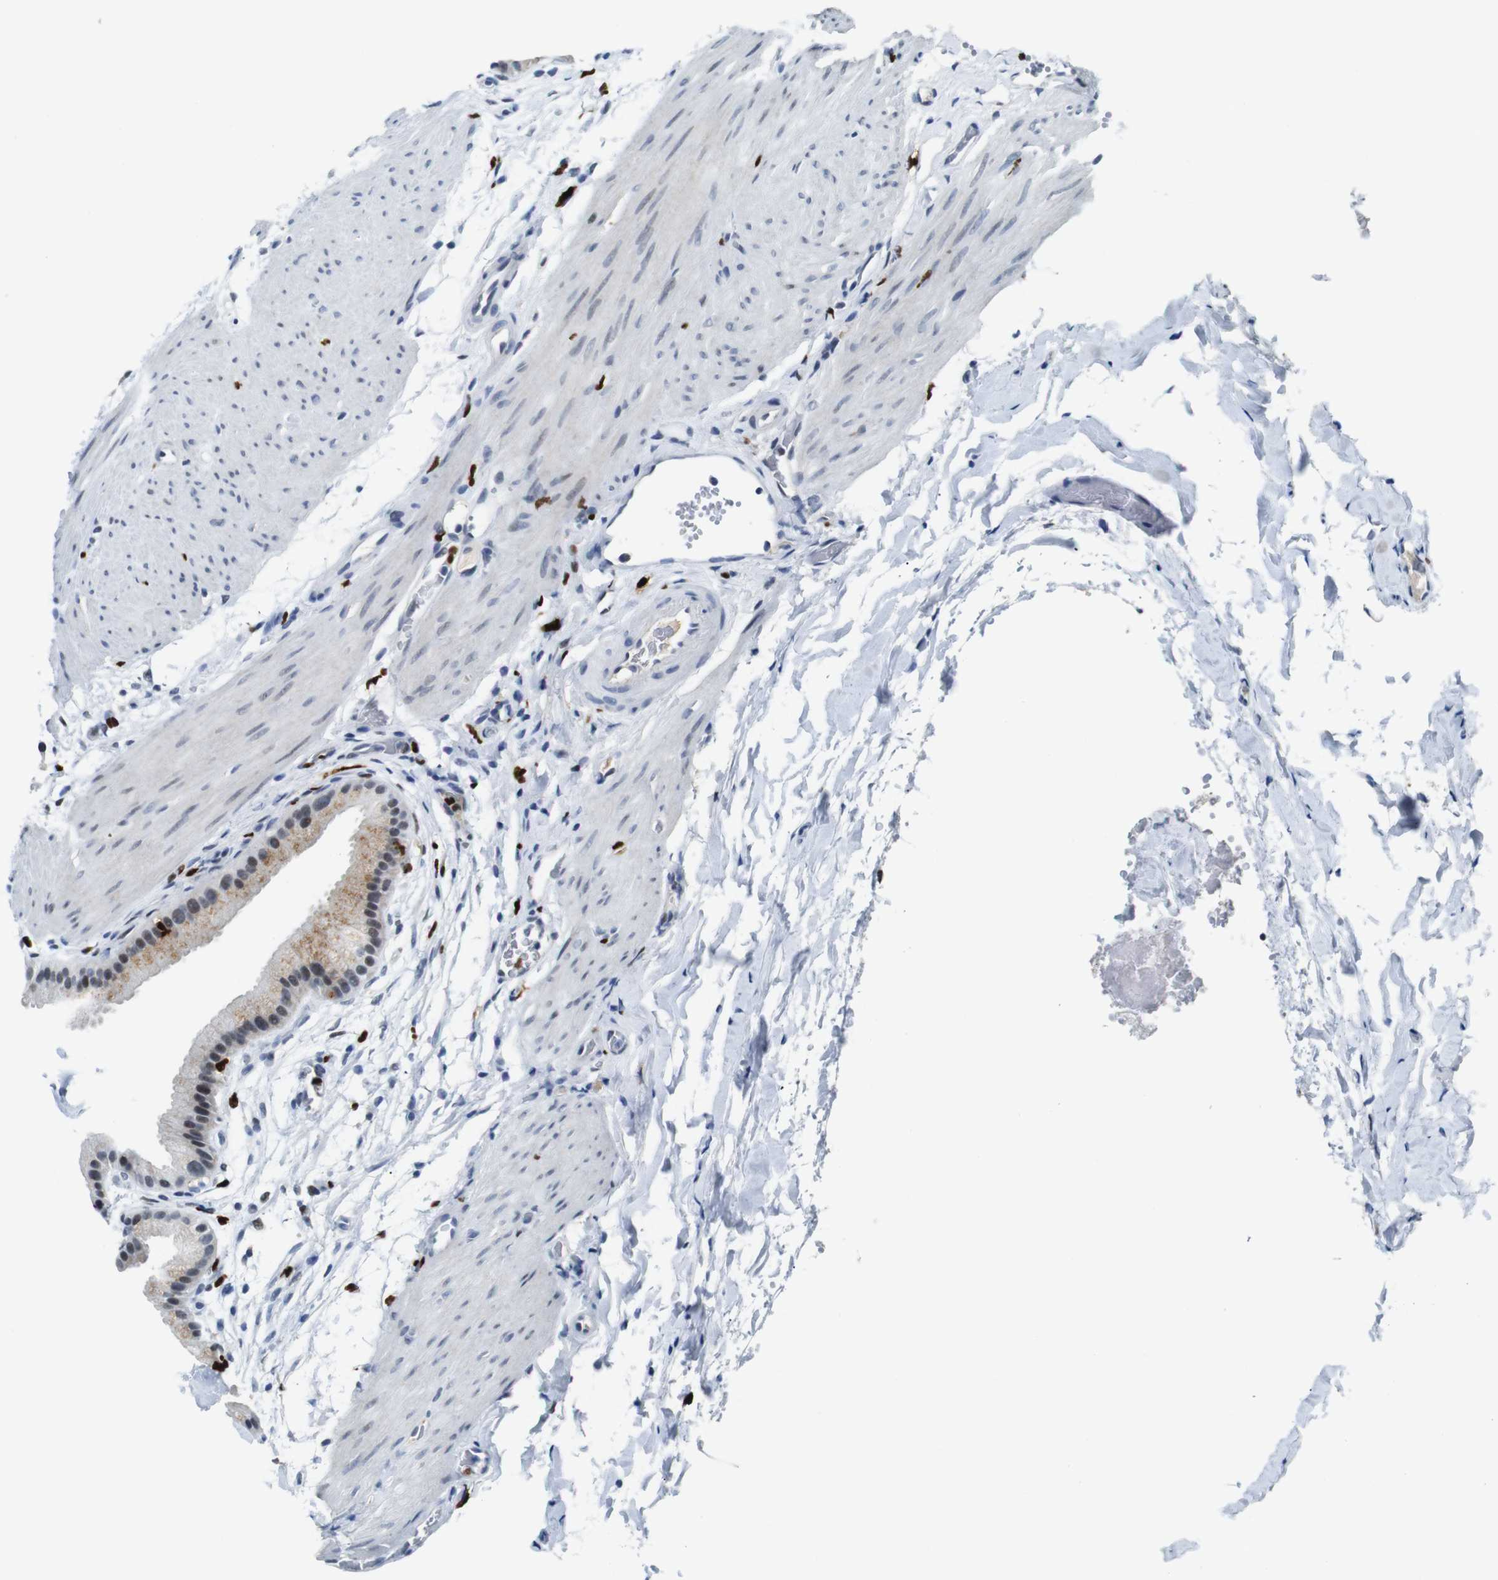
{"staining": {"intensity": "moderate", "quantity": "<25%", "location": "cytoplasmic/membranous,nuclear"}, "tissue": "gallbladder", "cell_type": "Glandular cells", "image_type": "normal", "snomed": [{"axis": "morphology", "description": "Normal tissue, NOS"}, {"axis": "topography", "description": "Gallbladder"}], "caption": "High-magnification brightfield microscopy of normal gallbladder stained with DAB (brown) and counterstained with hematoxylin (blue). glandular cells exhibit moderate cytoplasmic/membranous,nuclear expression is identified in approximately<25% of cells.", "gene": "IRF8", "patient": {"sex": "female", "age": 64}}